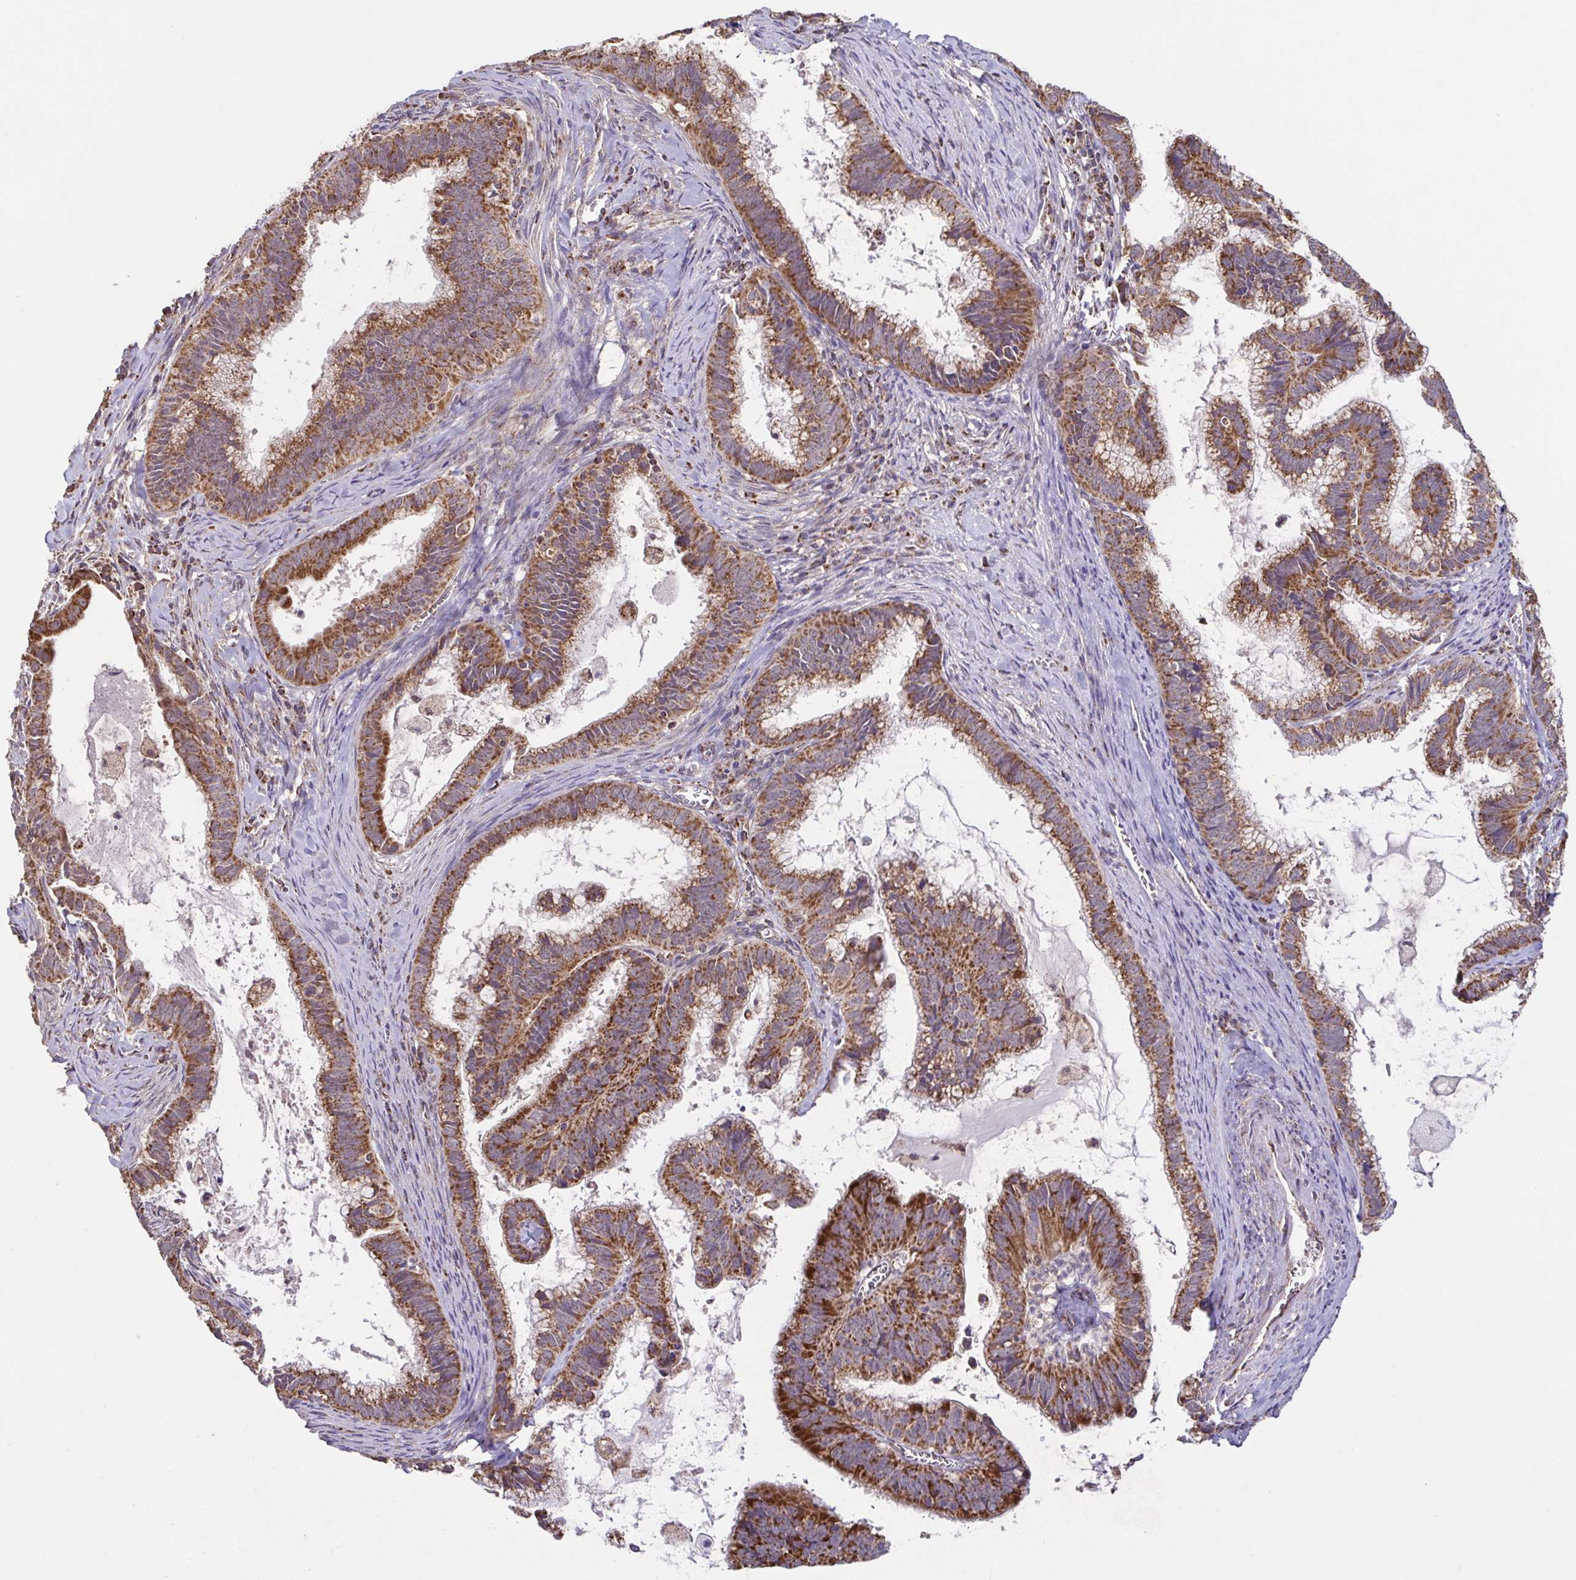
{"staining": {"intensity": "moderate", "quantity": ">75%", "location": "cytoplasmic/membranous"}, "tissue": "cervical cancer", "cell_type": "Tumor cells", "image_type": "cancer", "snomed": [{"axis": "morphology", "description": "Adenocarcinoma, NOS"}, {"axis": "topography", "description": "Cervix"}], "caption": "Protein analysis of cervical cancer tissue exhibits moderate cytoplasmic/membranous staining in about >75% of tumor cells. Using DAB (brown) and hematoxylin (blue) stains, captured at high magnification using brightfield microscopy.", "gene": "DIP2B", "patient": {"sex": "female", "age": 61}}